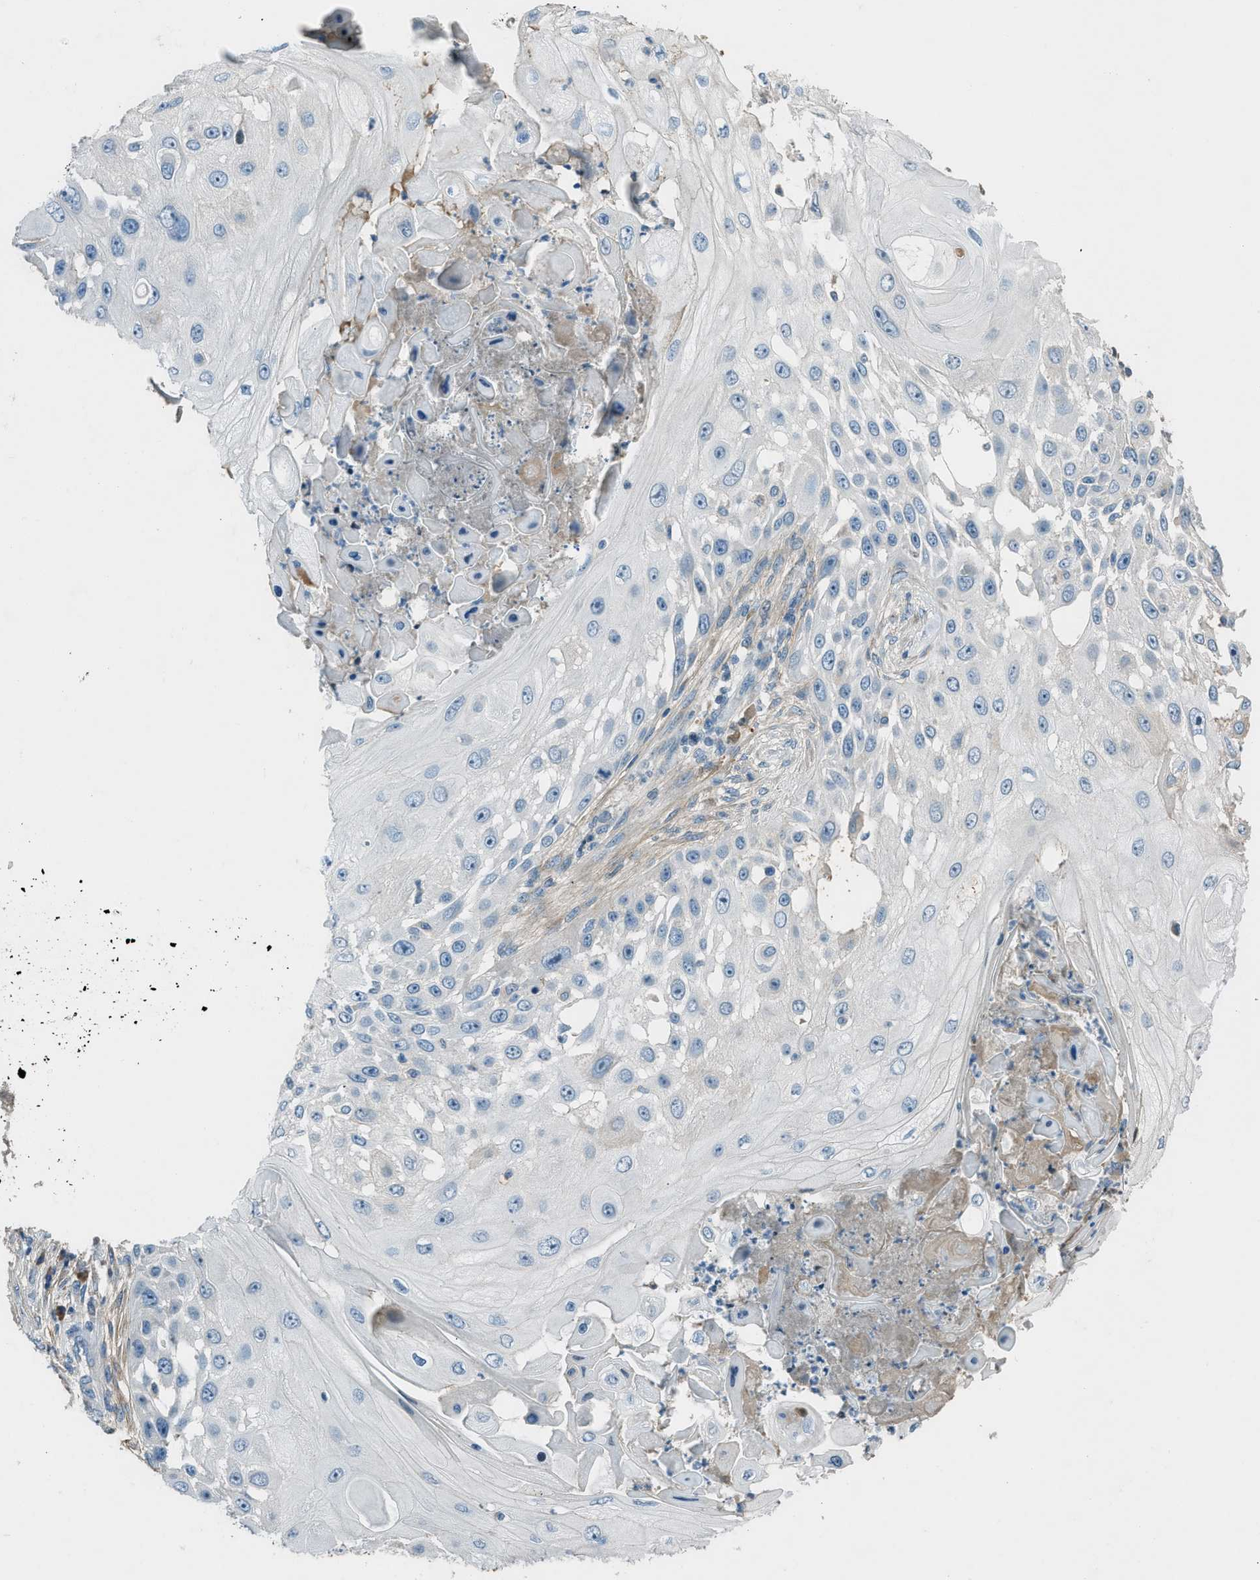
{"staining": {"intensity": "negative", "quantity": "none", "location": "none"}, "tissue": "skin cancer", "cell_type": "Tumor cells", "image_type": "cancer", "snomed": [{"axis": "morphology", "description": "Squamous cell carcinoma, NOS"}, {"axis": "topography", "description": "Skin"}], "caption": "IHC photomicrograph of neoplastic tissue: squamous cell carcinoma (skin) stained with DAB exhibits no significant protein staining in tumor cells.", "gene": "FBLN2", "patient": {"sex": "female", "age": 44}}